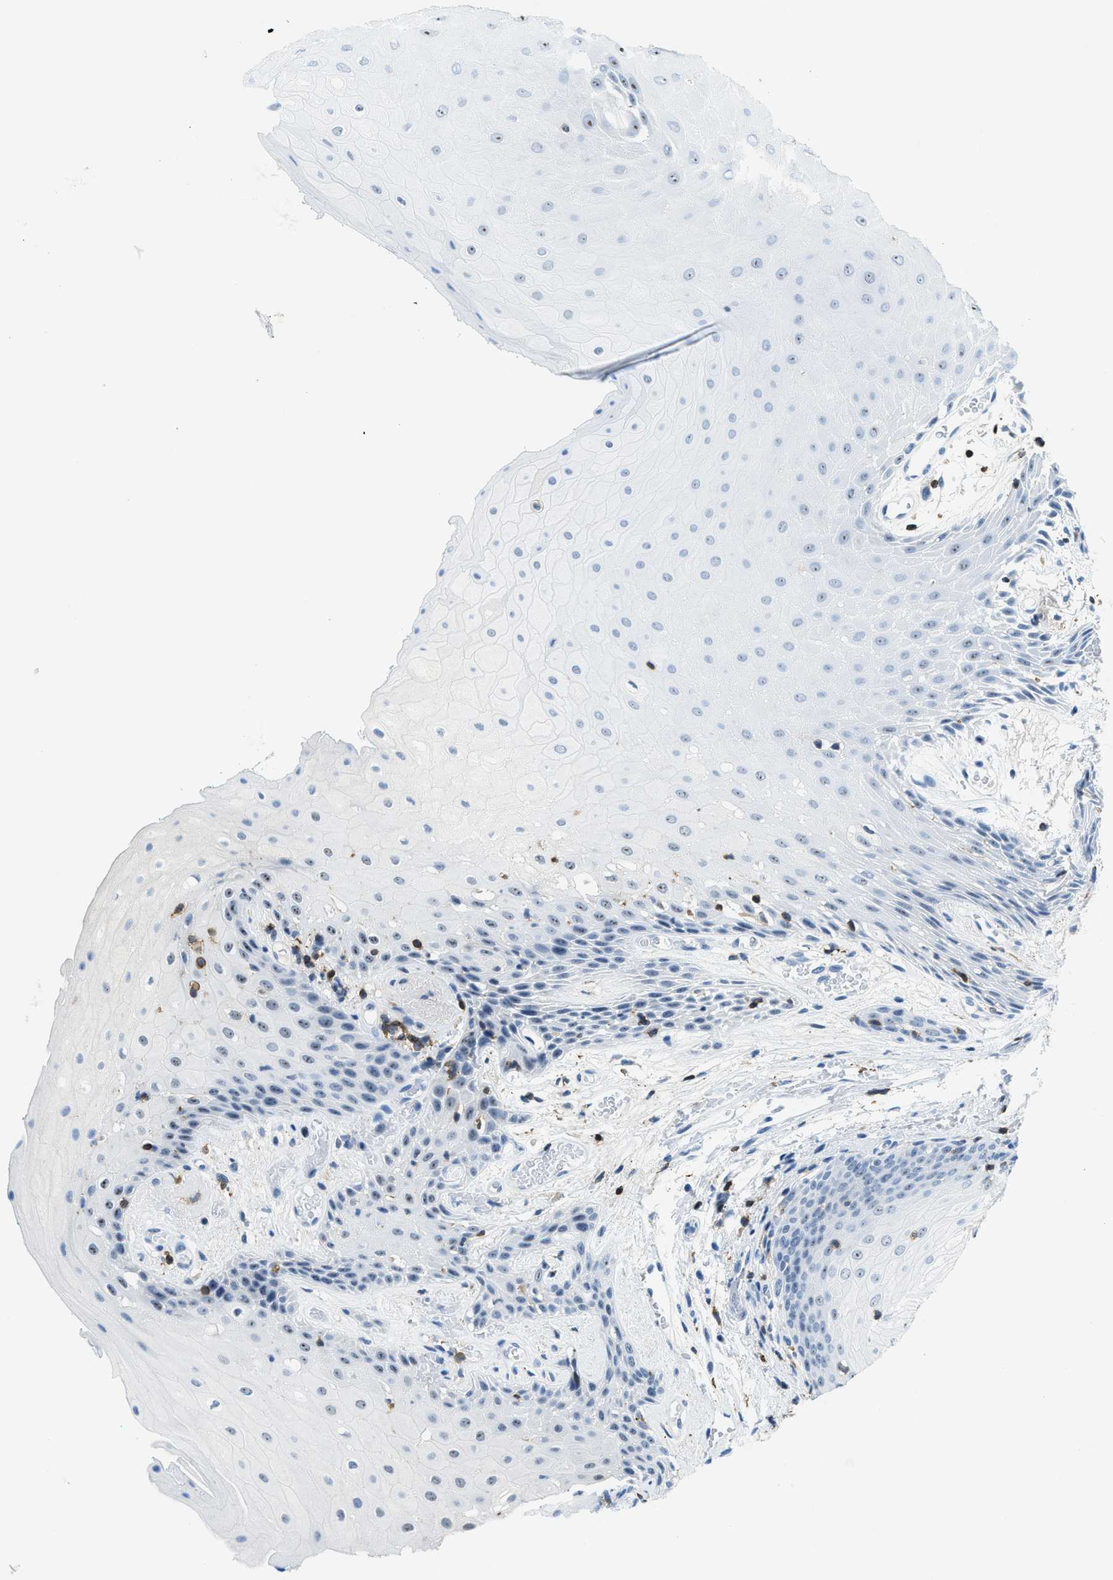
{"staining": {"intensity": "negative", "quantity": "none", "location": "none"}, "tissue": "oral mucosa", "cell_type": "Squamous epithelial cells", "image_type": "normal", "snomed": [{"axis": "morphology", "description": "Normal tissue, NOS"}, {"axis": "morphology", "description": "Squamous cell carcinoma, NOS"}, {"axis": "topography", "description": "Oral tissue"}, {"axis": "topography", "description": "Salivary gland"}, {"axis": "topography", "description": "Head-Neck"}], "caption": "Immunohistochemical staining of unremarkable human oral mucosa shows no significant positivity in squamous epithelial cells.", "gene": "FAM151A", "patient": {"sex": "female", "age": 62}}